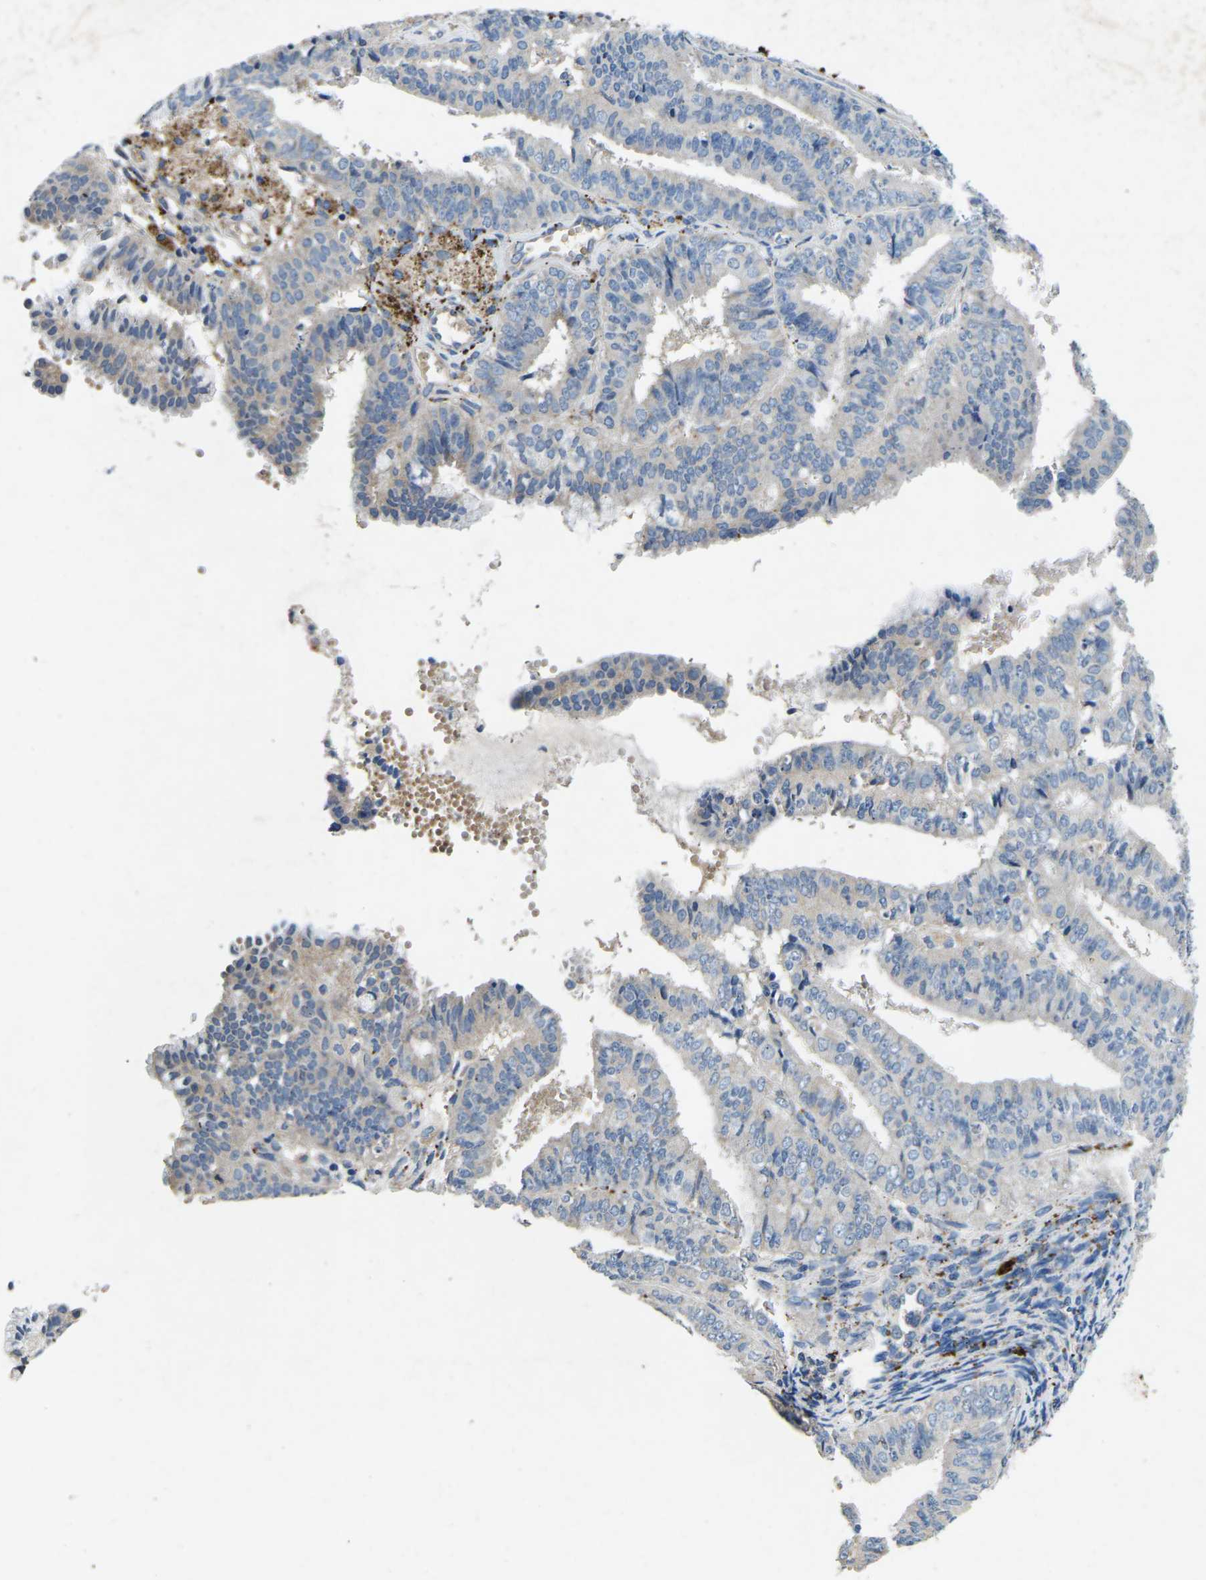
{"staining": {"intensity": "negative", "quantity": "none", "location": "none"}, "tissue": "endometrial cancer", "cell_type": "Tumor cells", "image_type": "cancer", "snomed": [{"axis": "morphology", "description": "Adenocarcinoma, NOS"}, {"axis": "topography", "description": "Endometrium"}], "caption": "This micrograph is of adenocarcinoma (endometrial) stained with immunohistochemistry (IHC) to label a protein in brown with the nuclei are counter-stained blue. There is no expression in tumor cells. (Brightfield microscopy of DAB immunohistochemistry (IHC) at high magnification).", "gene": "PDCD6IP", "patient": {"sex": "female", "age": 63}}